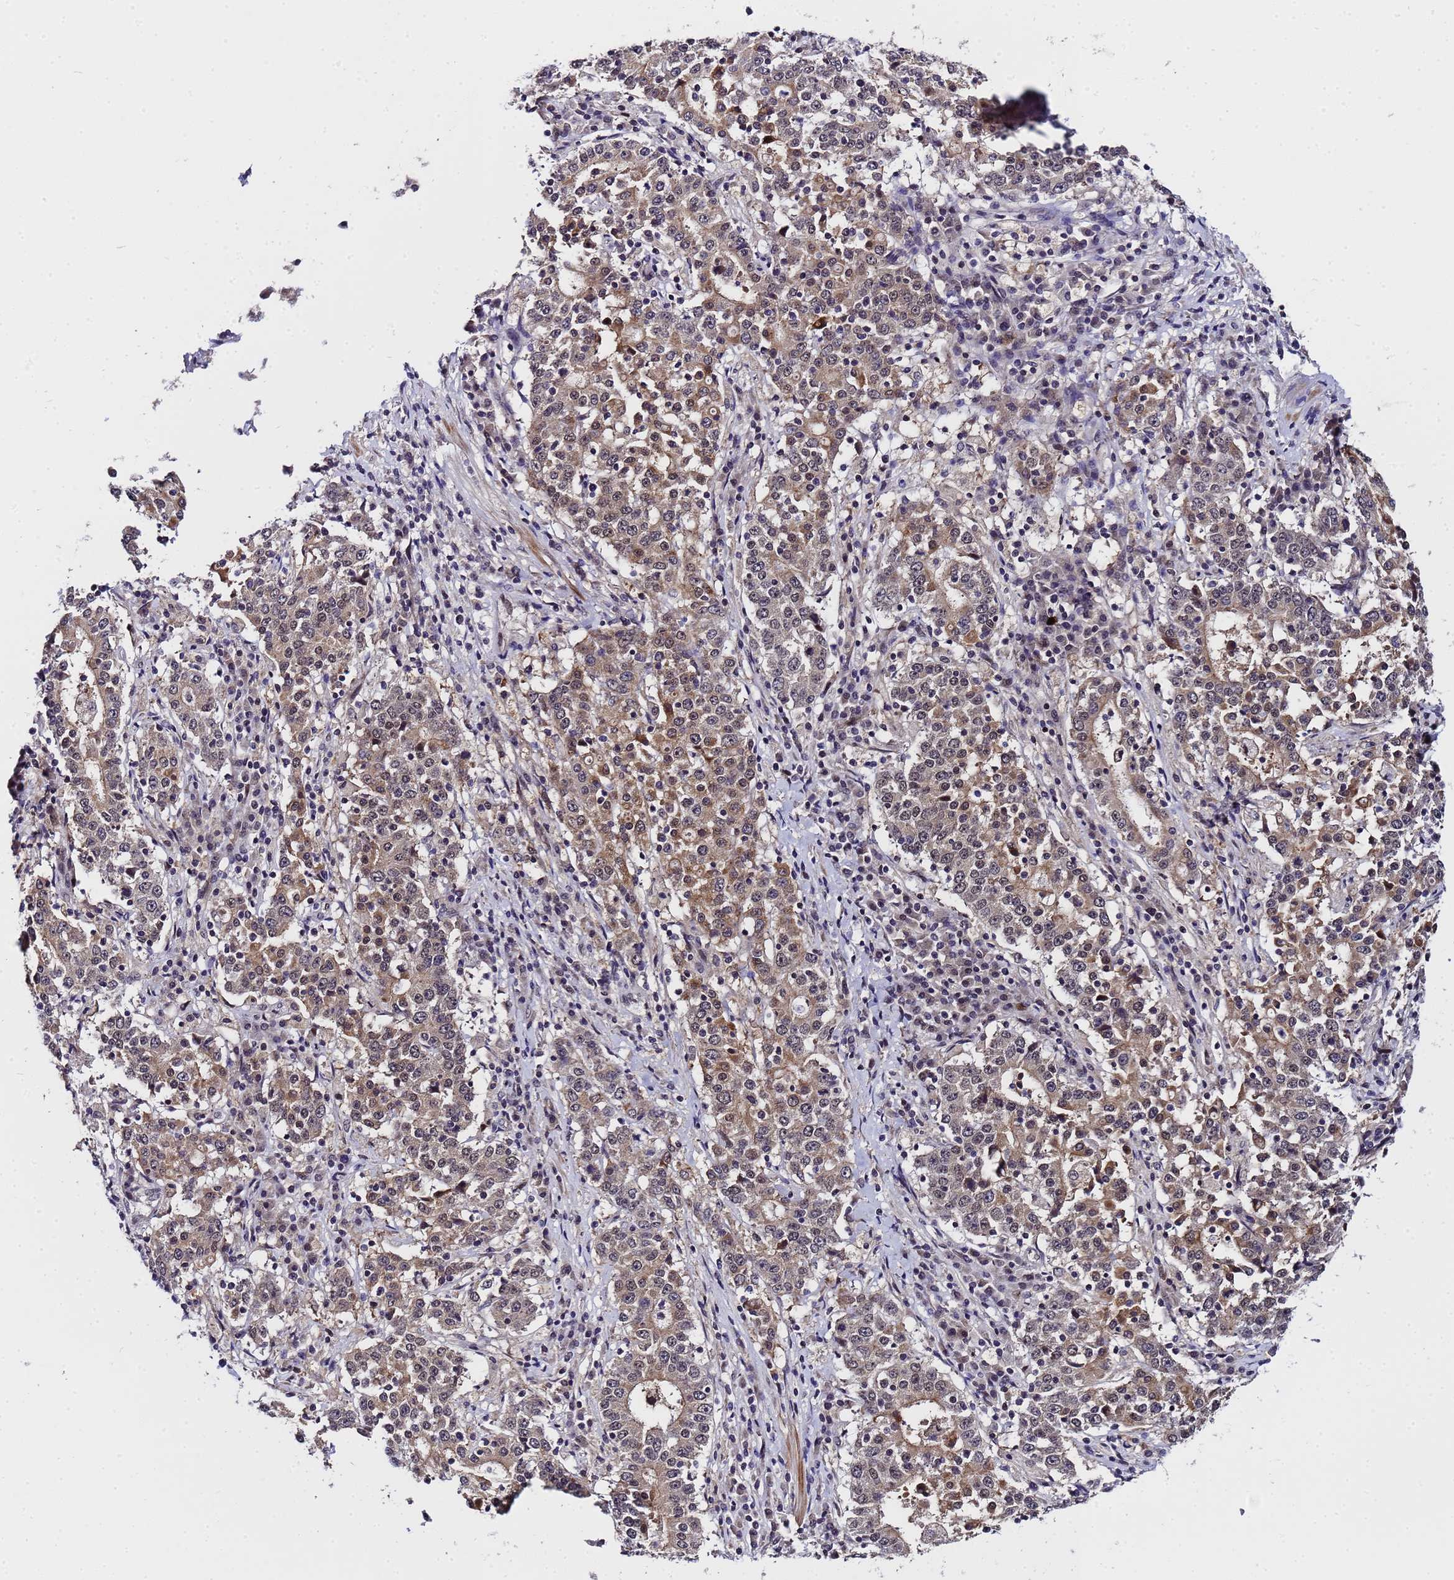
{"staining": {"intensity": "moderate", "quantity": "25%-75%", "location": "cytoplasmic/membranous"}, "tissue": "stomach cancer", "cell_type": "Tumor cells", "image_type": "cancer", "snomed": [{"axis": "morphology", "description": "Adenocarcinoma, NOS"}, {"axis": "topography", "description": "Stomach"}], "caption": "Immunohistochemistry staining of adenocarcinoma (stomach), which displays medium levels of moderate cytoplasmic/membranous staining in about 25%-75% of tumor cells indicating moderate cytoplasmic/membranous protein positivity. The staining was performed using DAB (3,3'-diaminobenzidine) (brown) for protein detection and nuclei were counterstained in hematoxylin (blue).", "gene": "ANAPC13", "patient": {"sex": "male", "age": 59}}